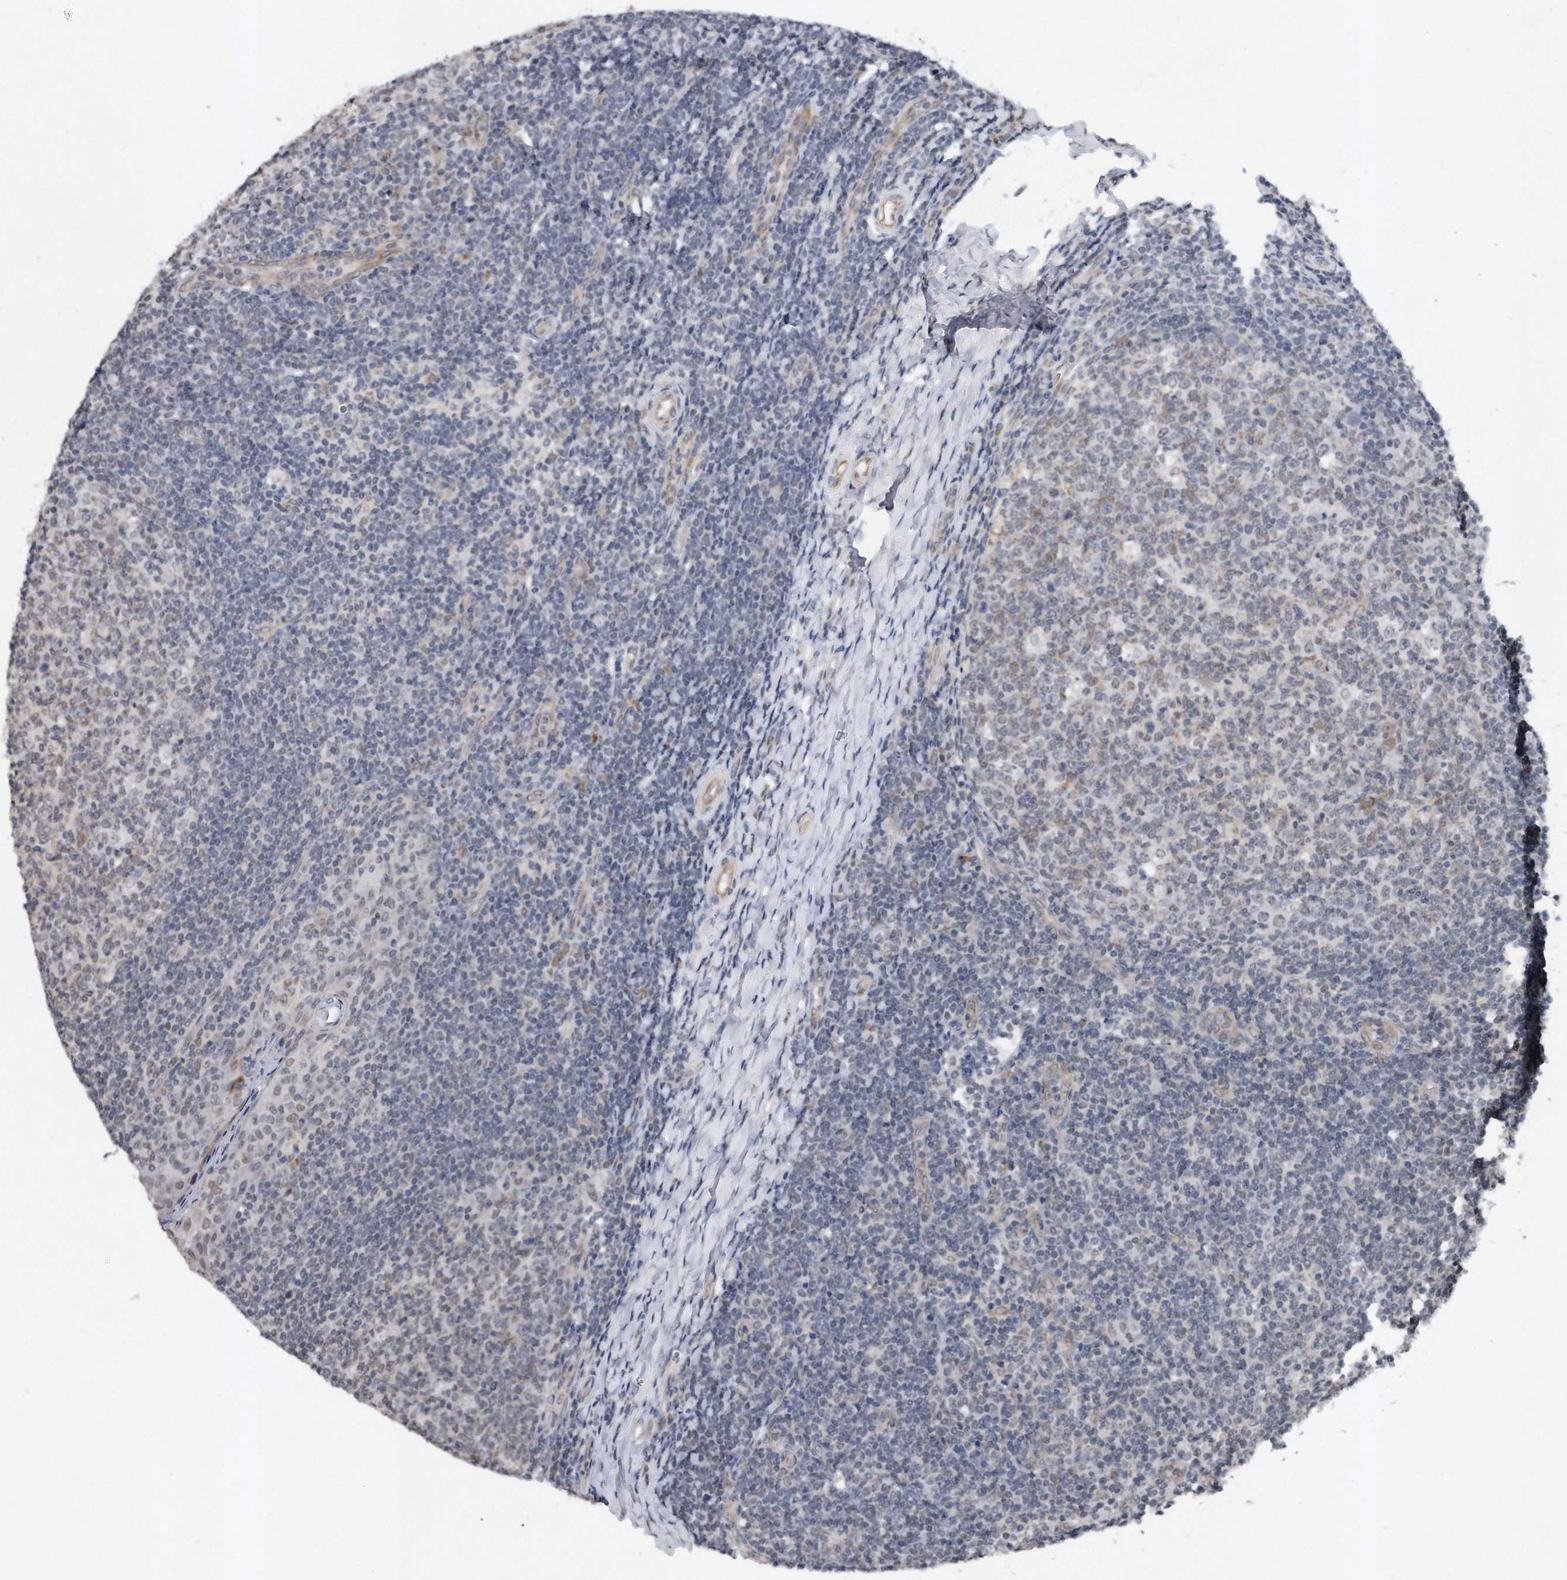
{"staining": {"intensity": "negative", "quantity": "none", "location": "none"}, "tissue": "tonsil", "cell_type": "Germinal center cells", "image_type": "normal", "snomed": [{"axis": "morphology", "description": "Normal tissue, NOS"}, {"axis": "topography", "description": "Tonsil"}], "caption": "There is no significant expression in germinal center cells of tonsil. The staining was performed using DAB to visualize the protein expression in brown, while the nuclei were stained in blue with hematoxylin (Magnification: 20x).", "gene": "TP53INP1", "patient": {"sex": "female", "age": 19}}